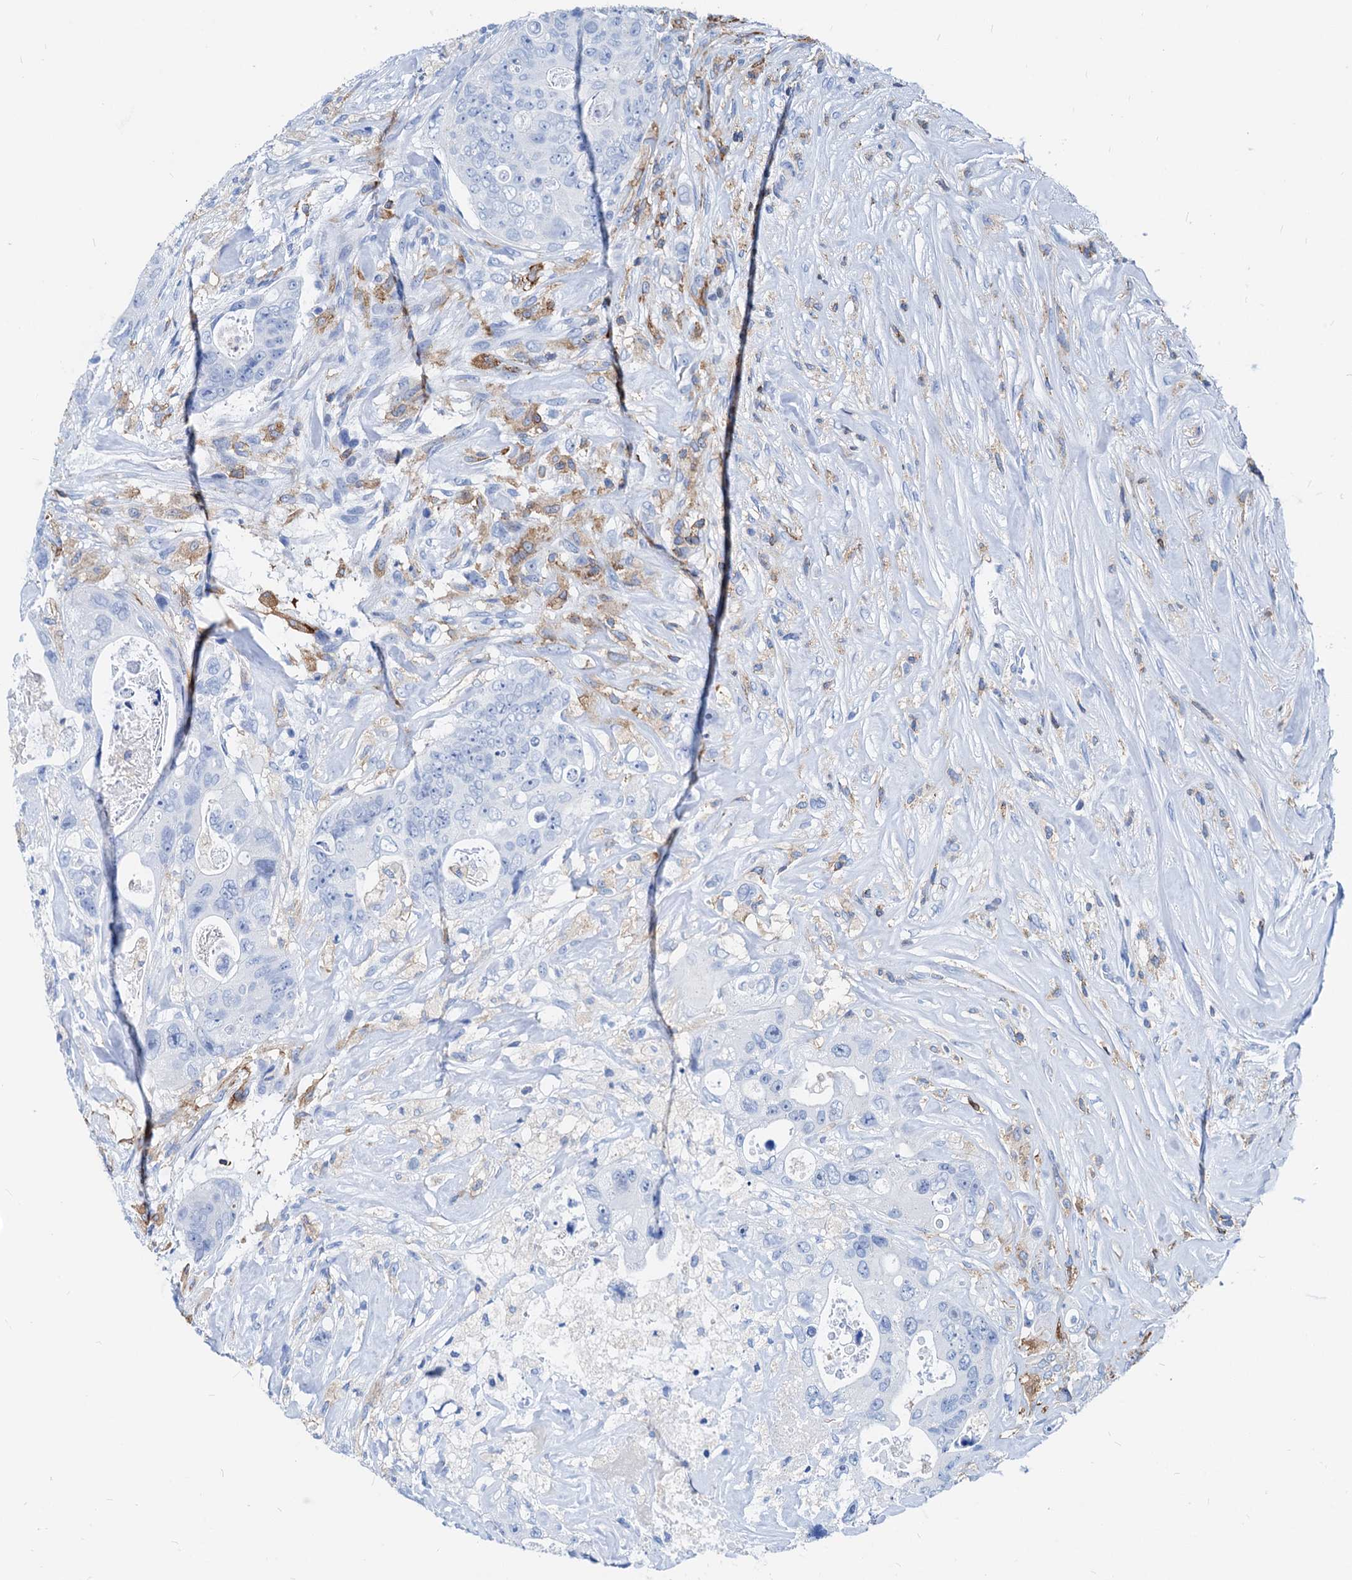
{"staining": {"intensity": "negative", "quantity": "none", "location": "none"}, "tissue": "colorectal cancer", "cell_type": "Tumor cells", "image_type": "cancer", "snomed": [{"axis": "morphology", "description": "Adenocarcinoma, NOS"}, {"axis": "topography", "description": "Colon"}], "caption": "High power microscopy histopathology image of an immunohistochemistry histopathology image of adenocarcinoma (colorectal), revealing no significant staining in tumor cells.", "gene": "LCP2", "patient": {"sex": "female", "age": 46}}